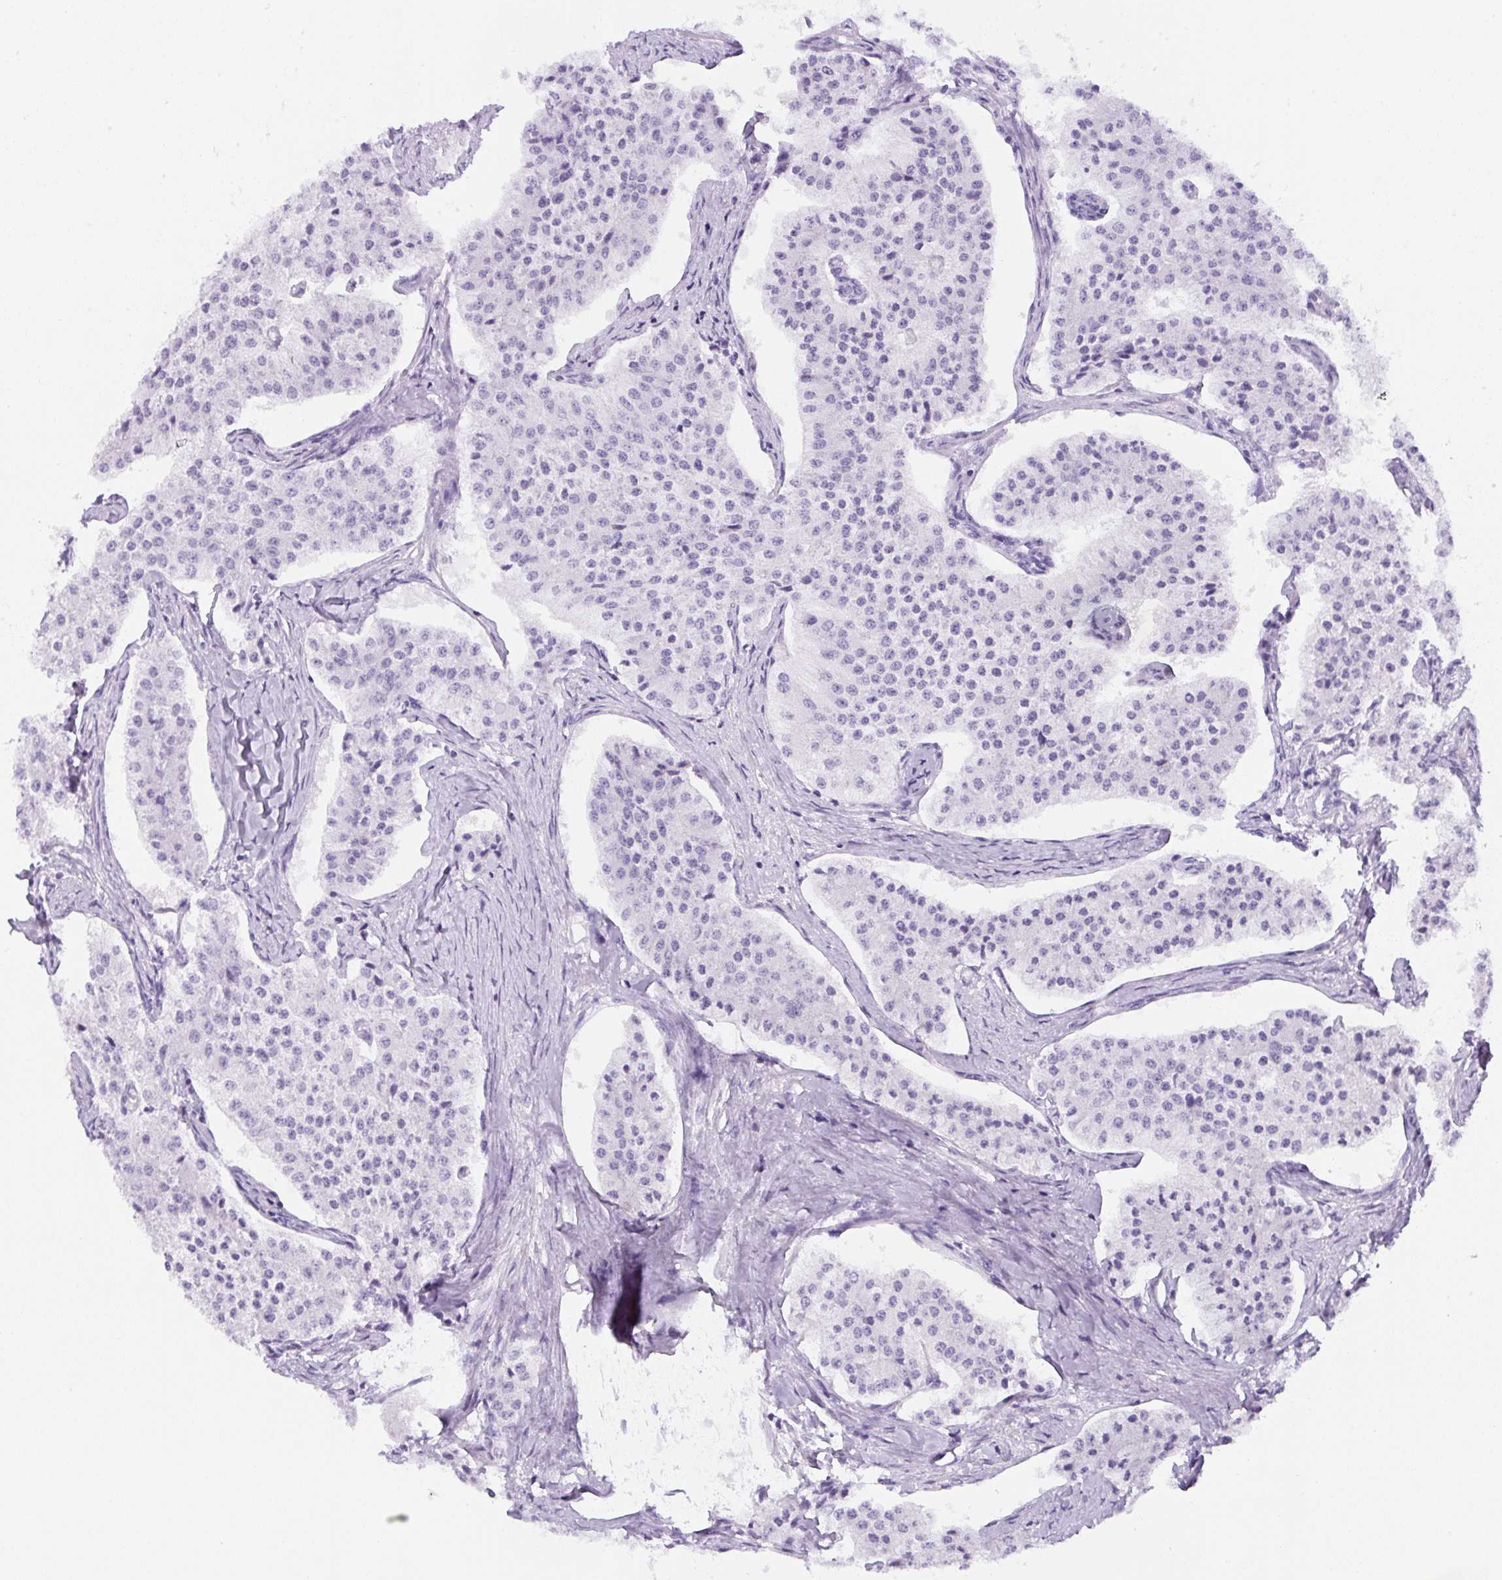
{"staining": {"intensity": "negative", "quantity": "none", "location": "none"}, "tissue": "carcinoid", "cell_type": "Tumor cells", "image_type": "cancer", "snomed": [{"axis": "morphology", "description": "Carcinoid, malignant, NOS"}, {"axis": "topography", "description": "Colon"}], "caption": "This micrograph is of carcinoid stained with IHC to label a protein in brown with the nuclei are counter-stained blue. There is no expression in tumor cells. (Stains: DAB (3,3'-diaminobenzidine) immunohistochemistry (IHC) with hematoxylin counter stain, Microscopy: brightfield microscopy at high magnification).", "gene": "UBL3", "patient": {"sex": "female", "age": 52}}